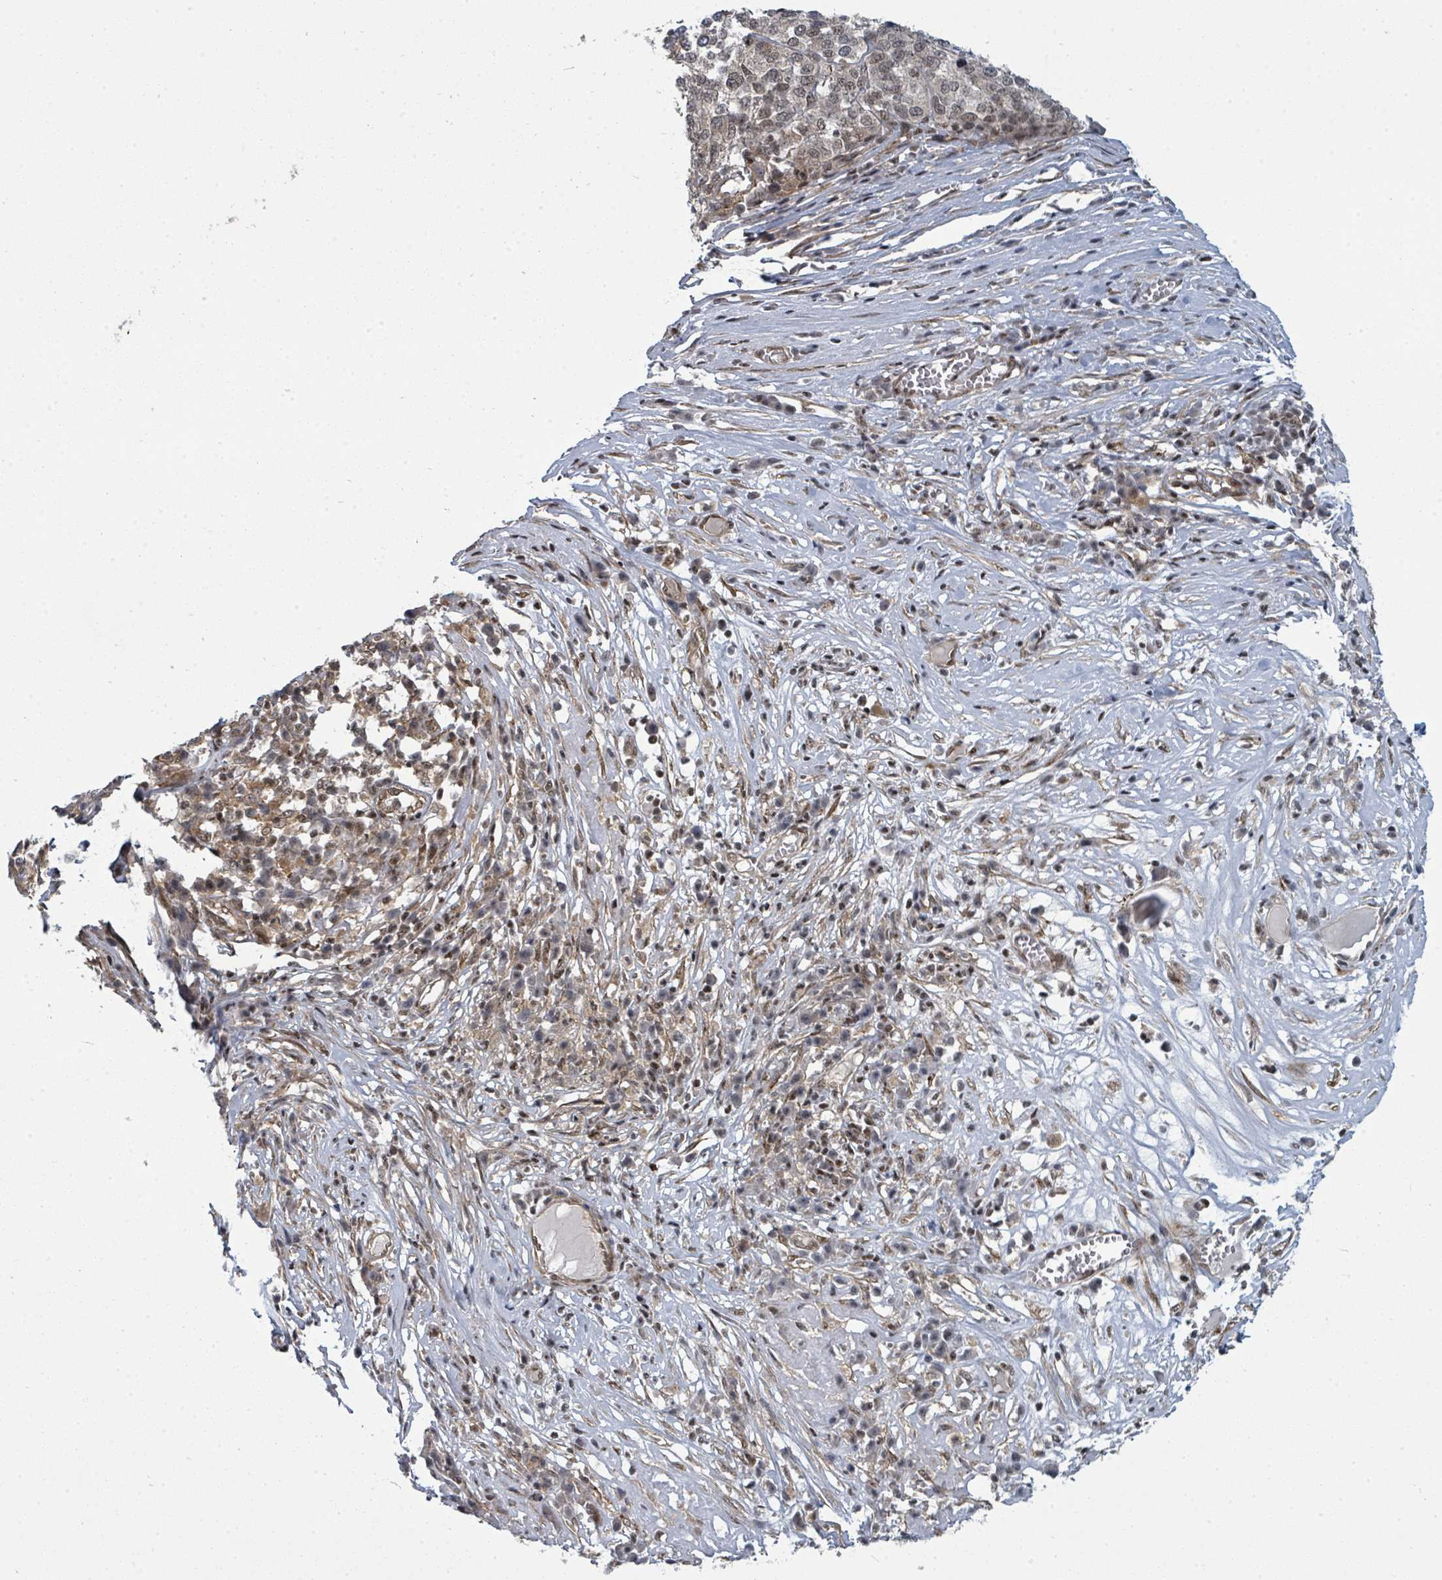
{"staining": {"intensity": "weak", "quantity": ">75%", "location": "nuclear"}, "tissue": "melanoma", "cell_type": "Tumor cells", "image_type": "cancer", "snomed": [{"axis": "morphology", "description": "Malignant melanoma, Metastatic site"}, {"axis": "topography", "description": "Lymph node"}], "caption": "Immunohistochemical staining of human melanoma reveals low levels of weak nuclear protein staining in about >75% of tumor cells.", "gene": "PSMG2", "patient": {"sex": "male", "age": 44}}